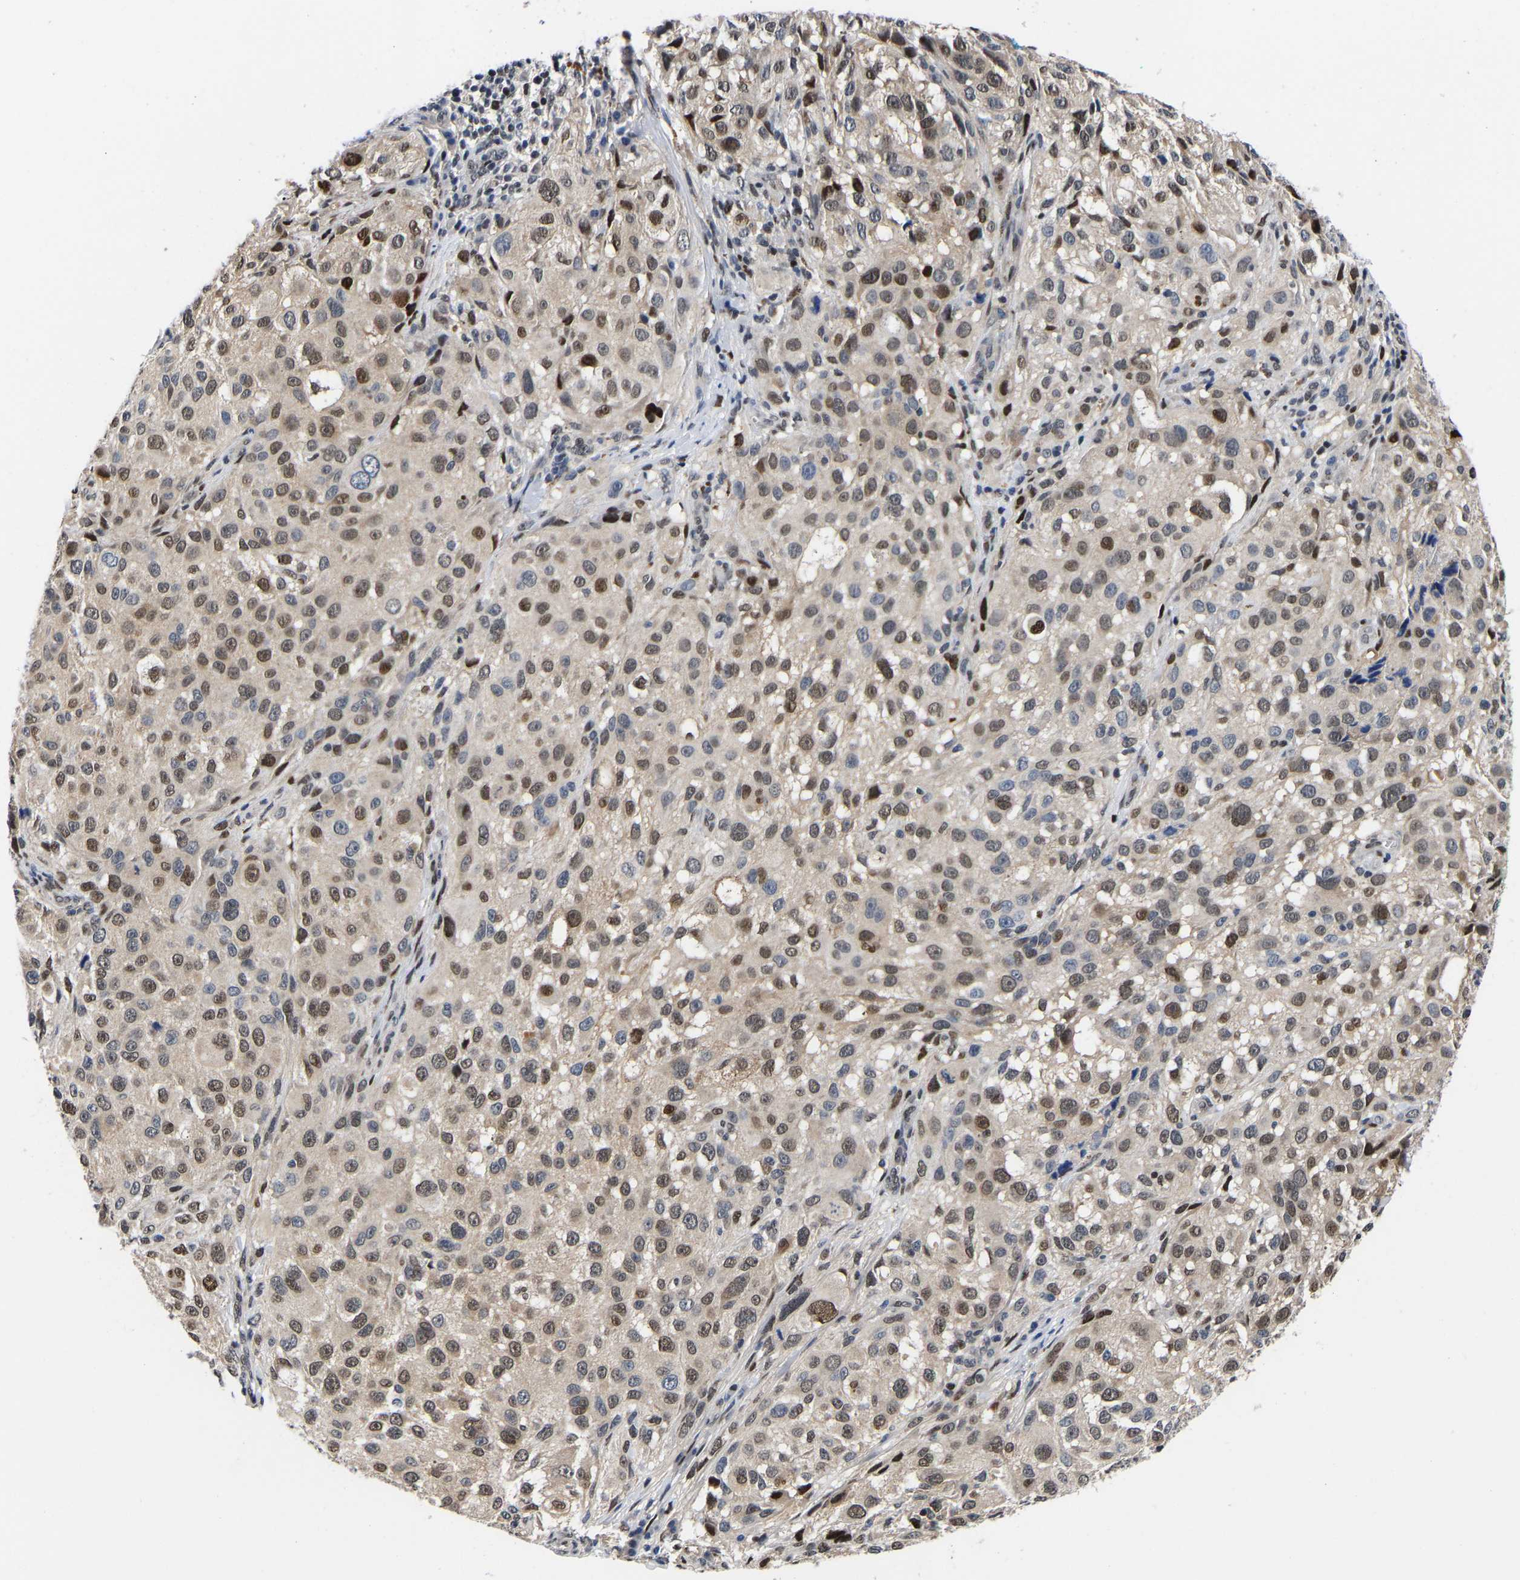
{"staining": {"intensity": "moderate", "quantity": "25%-75%", "location": "nuclear"}, "tissue": "melanoma", "cell_type": "Tumor cells", "image_type": "cancer", "snomed": [{"axis": "morphology", "description": "Necrosis, NOS"}, {"axis": "morphology", "description": "Malignant melanoma, NOS"}, {"axis": "topography", "description": "Skin"}], "caption": "IHC (DAB (3,3'-diaminobenzidine)) staining of malignant melanoma exhibits moderate nuclear protein staining in approximately 25%-75% of tumor cells. The protein of interest is stained brown, and the nuclei are stained in blue (DAB IHC with brightfield microscopy, high magnification).", "gene": "PTRHD1", "patient": {"sex": "female", "age": 87}}